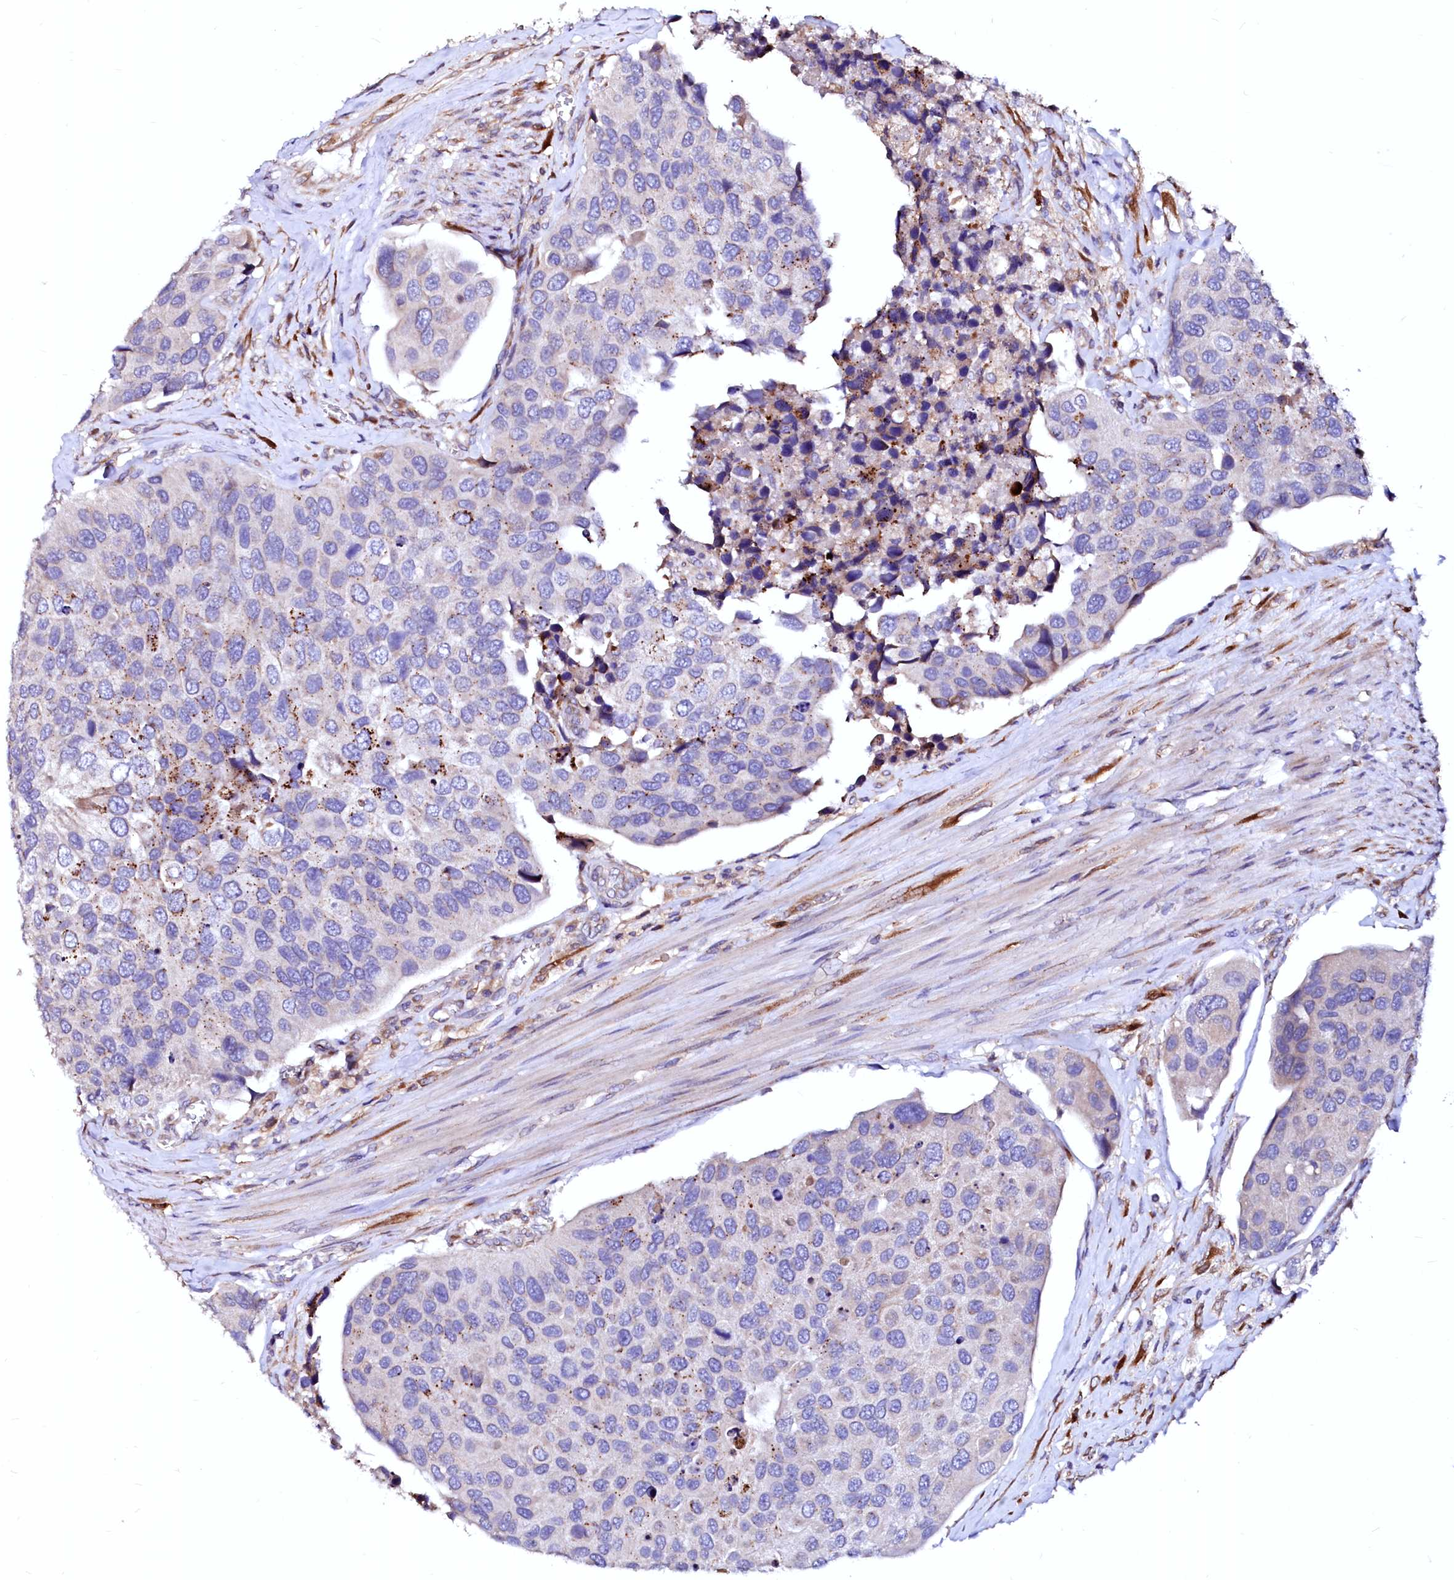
{"staining": {"intensity": "moderate", "quantity": "<25%", "location": "cytoplasmic/membranous"}, "tissue": "urothelial cancer", "cell_type": "Tumor cells", "image_type": "cancer", "snomed": [{"axis": "morphology", "description": "Urothelial carcinoma, High grade"}, {"axis": "topography", "description": "Urinary bladder"}], "caption": "DAB (3,3'-diaminobenzidine) immunohistochemical staining of human high-grade urothelial carcinoma reveals moderate cytoplasmic/membranous protein positivity in about <25% of tumor cells. The protein is shown in brown color, while the nuclei are stained blue.", "gene": "LMAN1", "patient": {"sex": "male", "age": 74}}